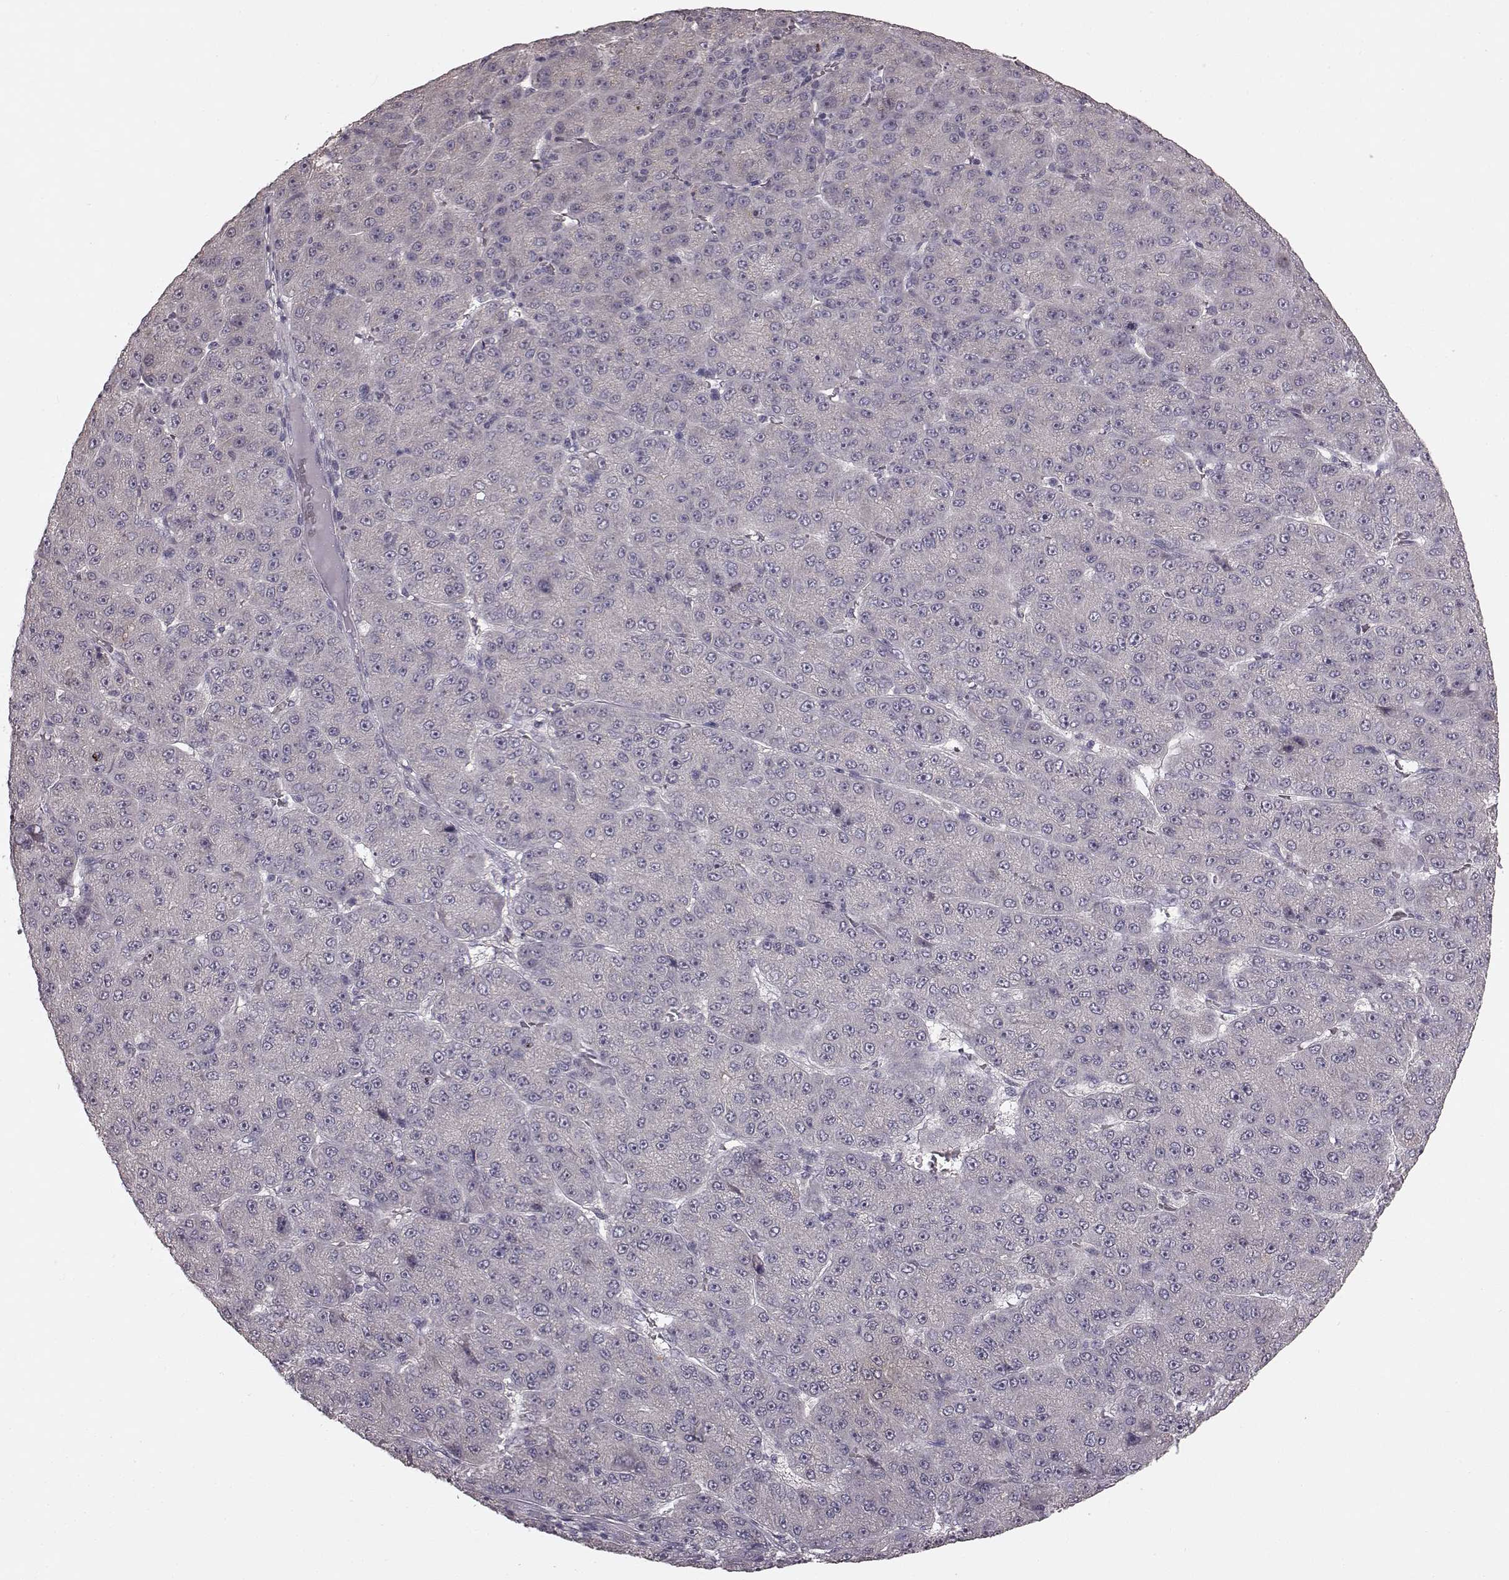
{"staining": {"intensity": "negative", "quantity": "none", "location": "none"}, "tissue": "liver cancer", "cell_type": "Tumor cells", "image_type": "cancer", "snomed": [{"axis": "morphology", "description": "Carcinoma, Hepatocellular, NOS"}, {"axis": "topography", "description": "Liver"}], "caption": "An immunohistochemistry (IHC) histopathology image of hepatocellular carcinoma (liver) is shown. There is no staining in tumor cells of hepatocellular carcinoma (liver).", "gene": "SLC22A18", "patient": {"sex": "male", "age": 67}}